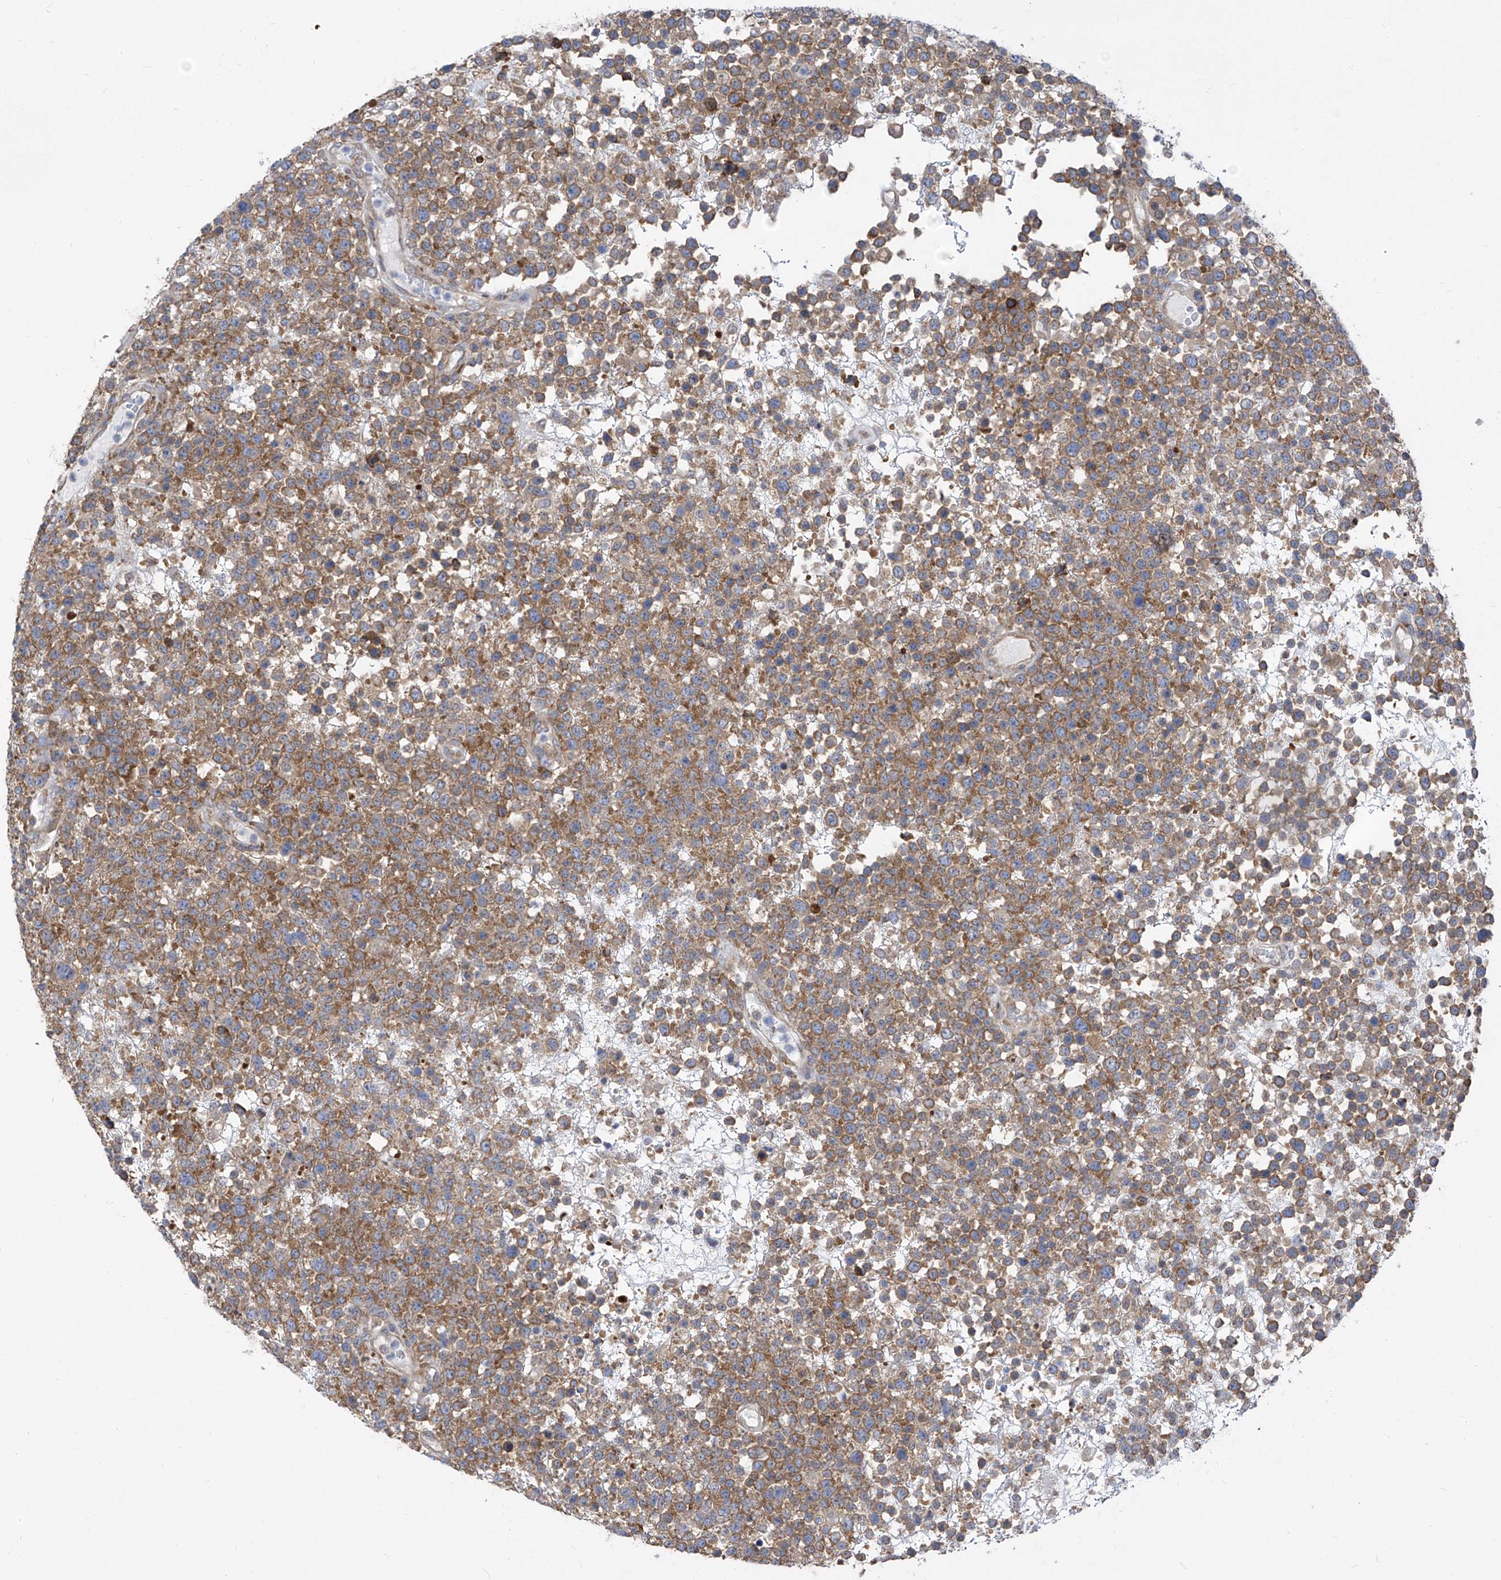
{"staining": {"intensity": "moderate", "quantity": "25%-75%", "location": "cytoplasmic/membranous"}, "tissue": "lymphoma", "cell_type": "Tumor cells", "image_type": "cancer", "snomed": [{"axis": "morphology", "description": "Malignant lymphoma, non-Hodgkin's type, High grade"}, {"axis": "topography", "description": "Colon"}], "caption": "Protein positivity by immunohistochemistry (IHC) shows moderate cytoplasmic/membranous positivity in approximately 25%-75% of tumor cells in lymphoma.", "gene": "EIF3M", "patient": {"sex": "female", "age": 53}}